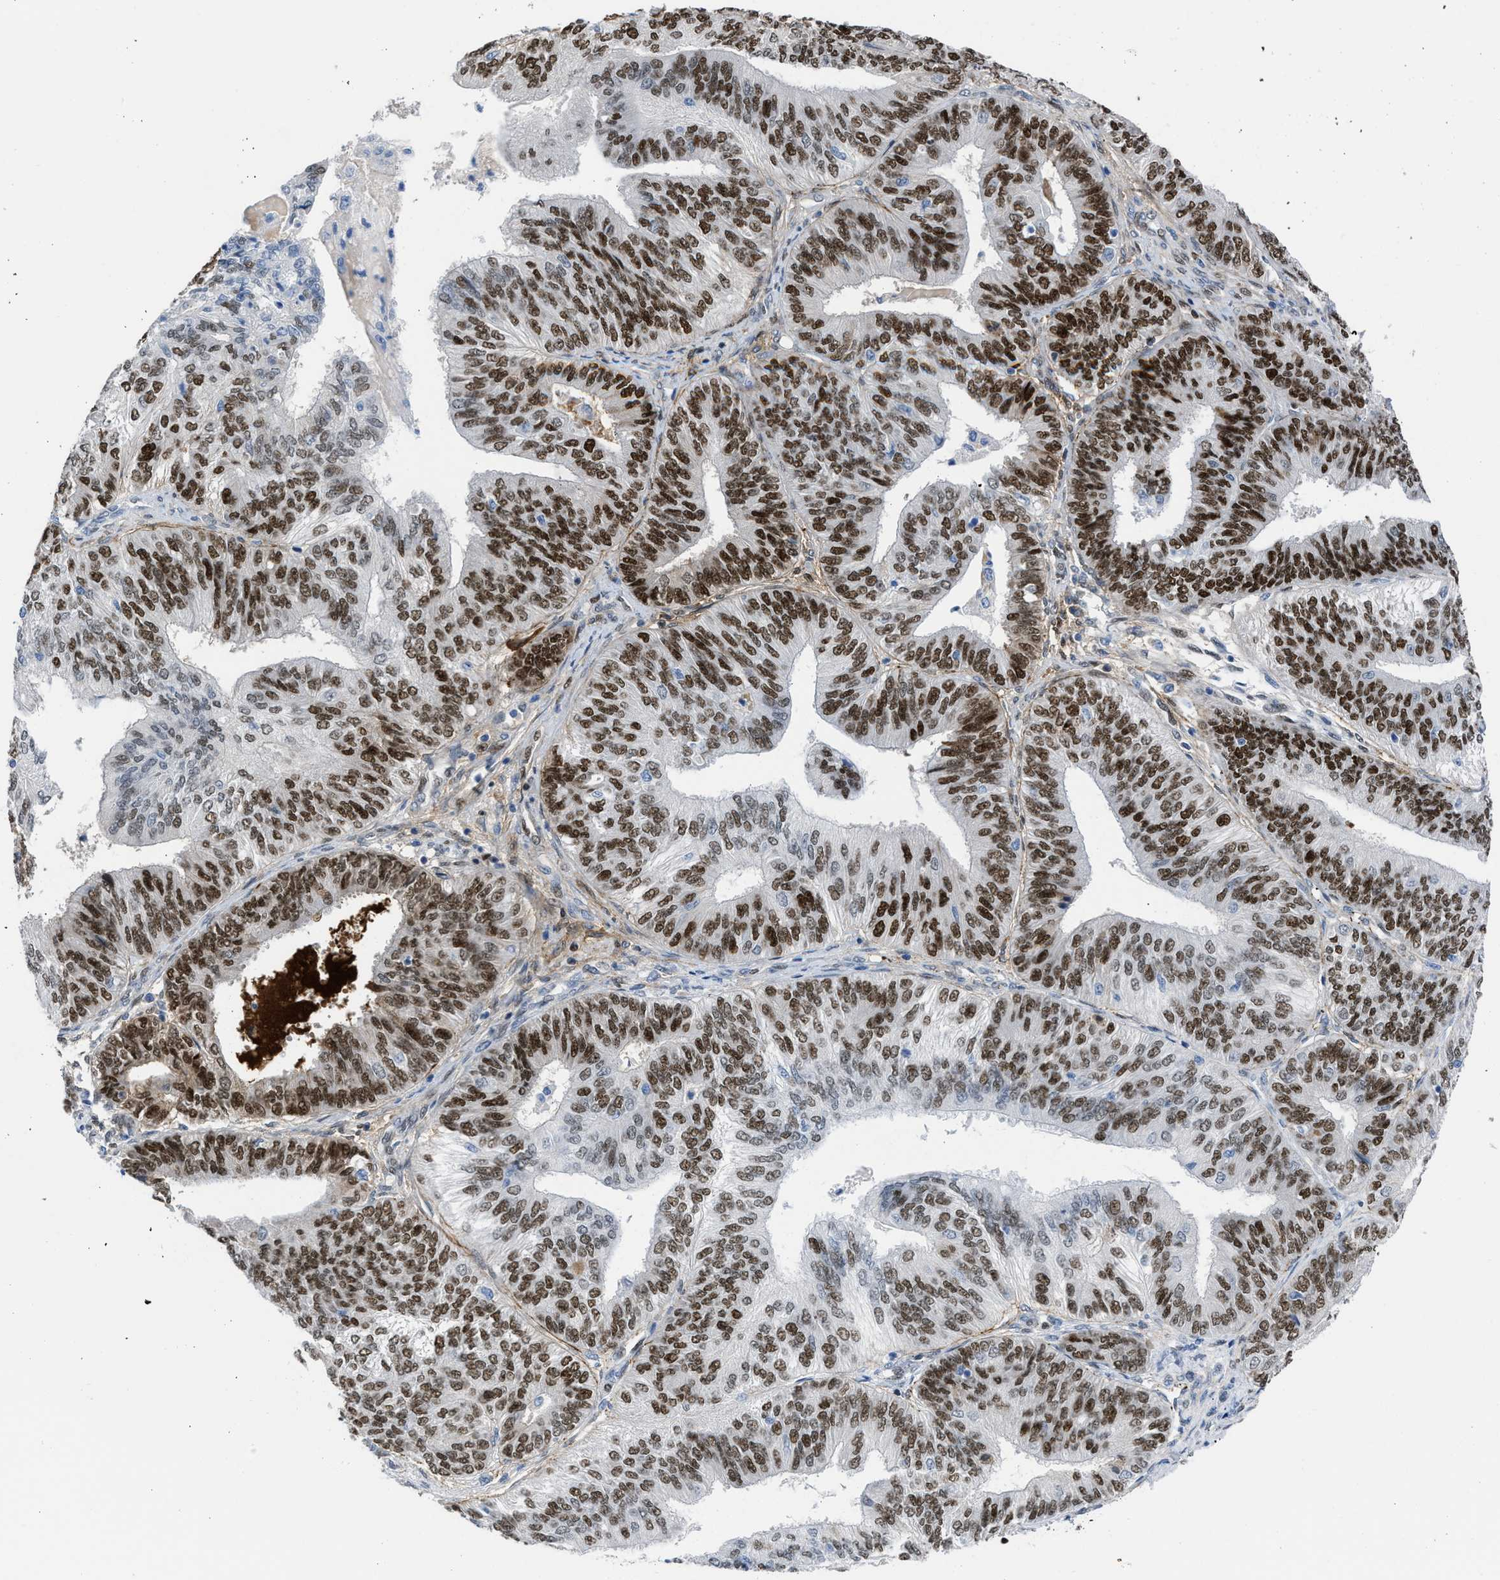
{"staining": {"intensity": "strong", "quantity": ">75%", "location": "nuclear"}, "tissue": "endometrial cancer", "cell_type": "Tumor cells", "image_type": "cancer", "snomed": [{"axis": "morphology", "description": "Adenocarcinoma, NOS"}, {"axis": "topography", "description": "Endometrium"}], "caption": "IHC of human endometrial cancer (adenocarcinoma) reveals high levels of strong nuclear positivity in approximately >75% of tumor cells. (DAB = brown stain, brightfield microscopy at high magnification).", "gene": "LEF1", "patient": {"sex": "female", "age": 58}}